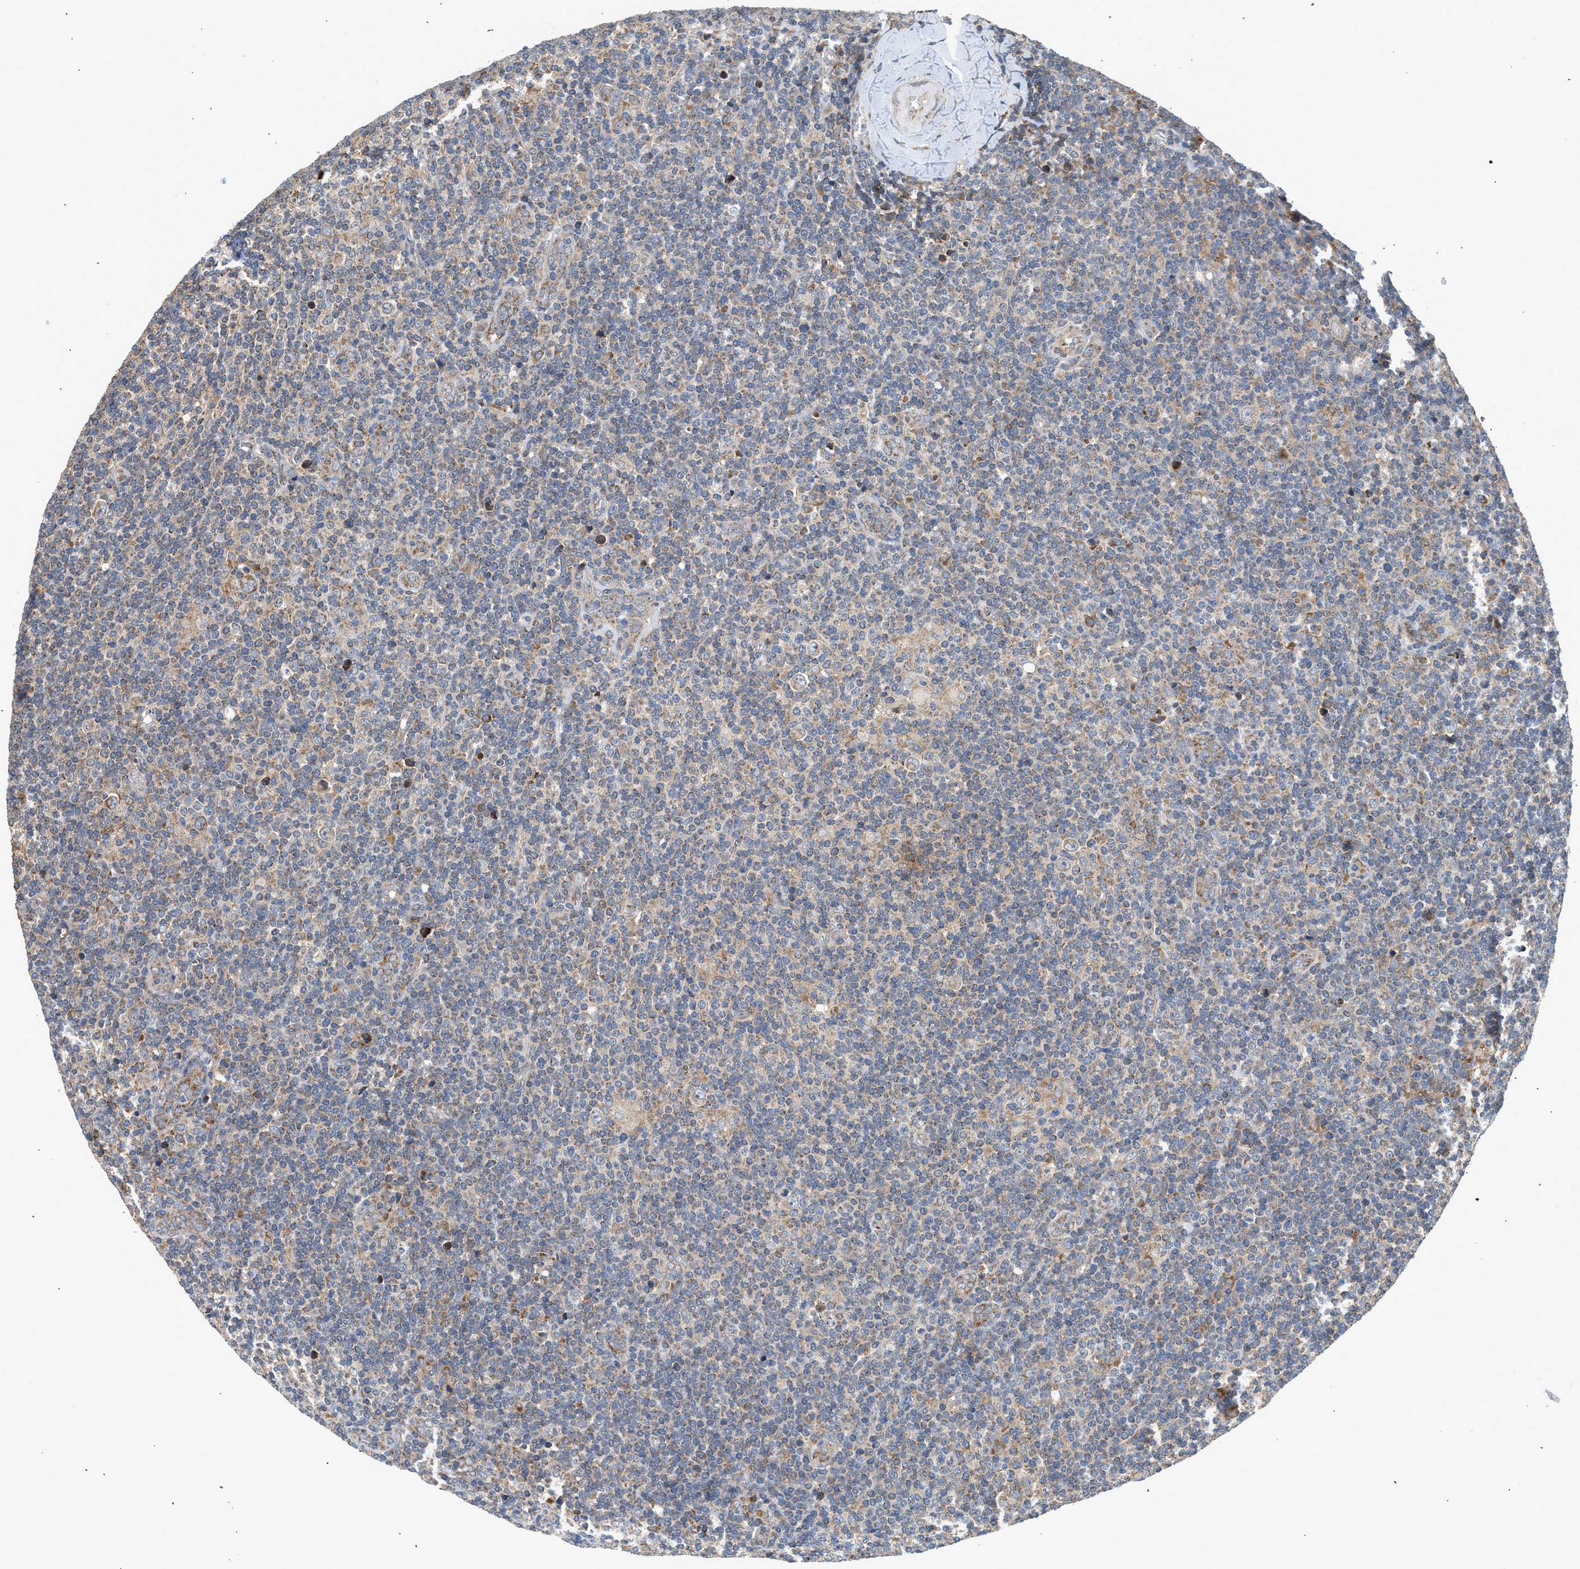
{"staining": {"intensity": "weak", "quantity": ">75%", "location": "cytoplasmic/membranous"}, "tissue": "lymphoma", "cell_type": "Tumor cells", "image_type": "cancer", "snomed": [{"axis": "morphology", "description": "Hodgkin's disease, NOS"}, {"axis": "topography", "description": "Lymph node"}], "caption": "A brown stain shows weak cytoplasmic/membranous expression of a protein in Hodgkin's disease tumor cells.", "gene": "POLG2", "patient": {"sex": "female", "age": 57}}